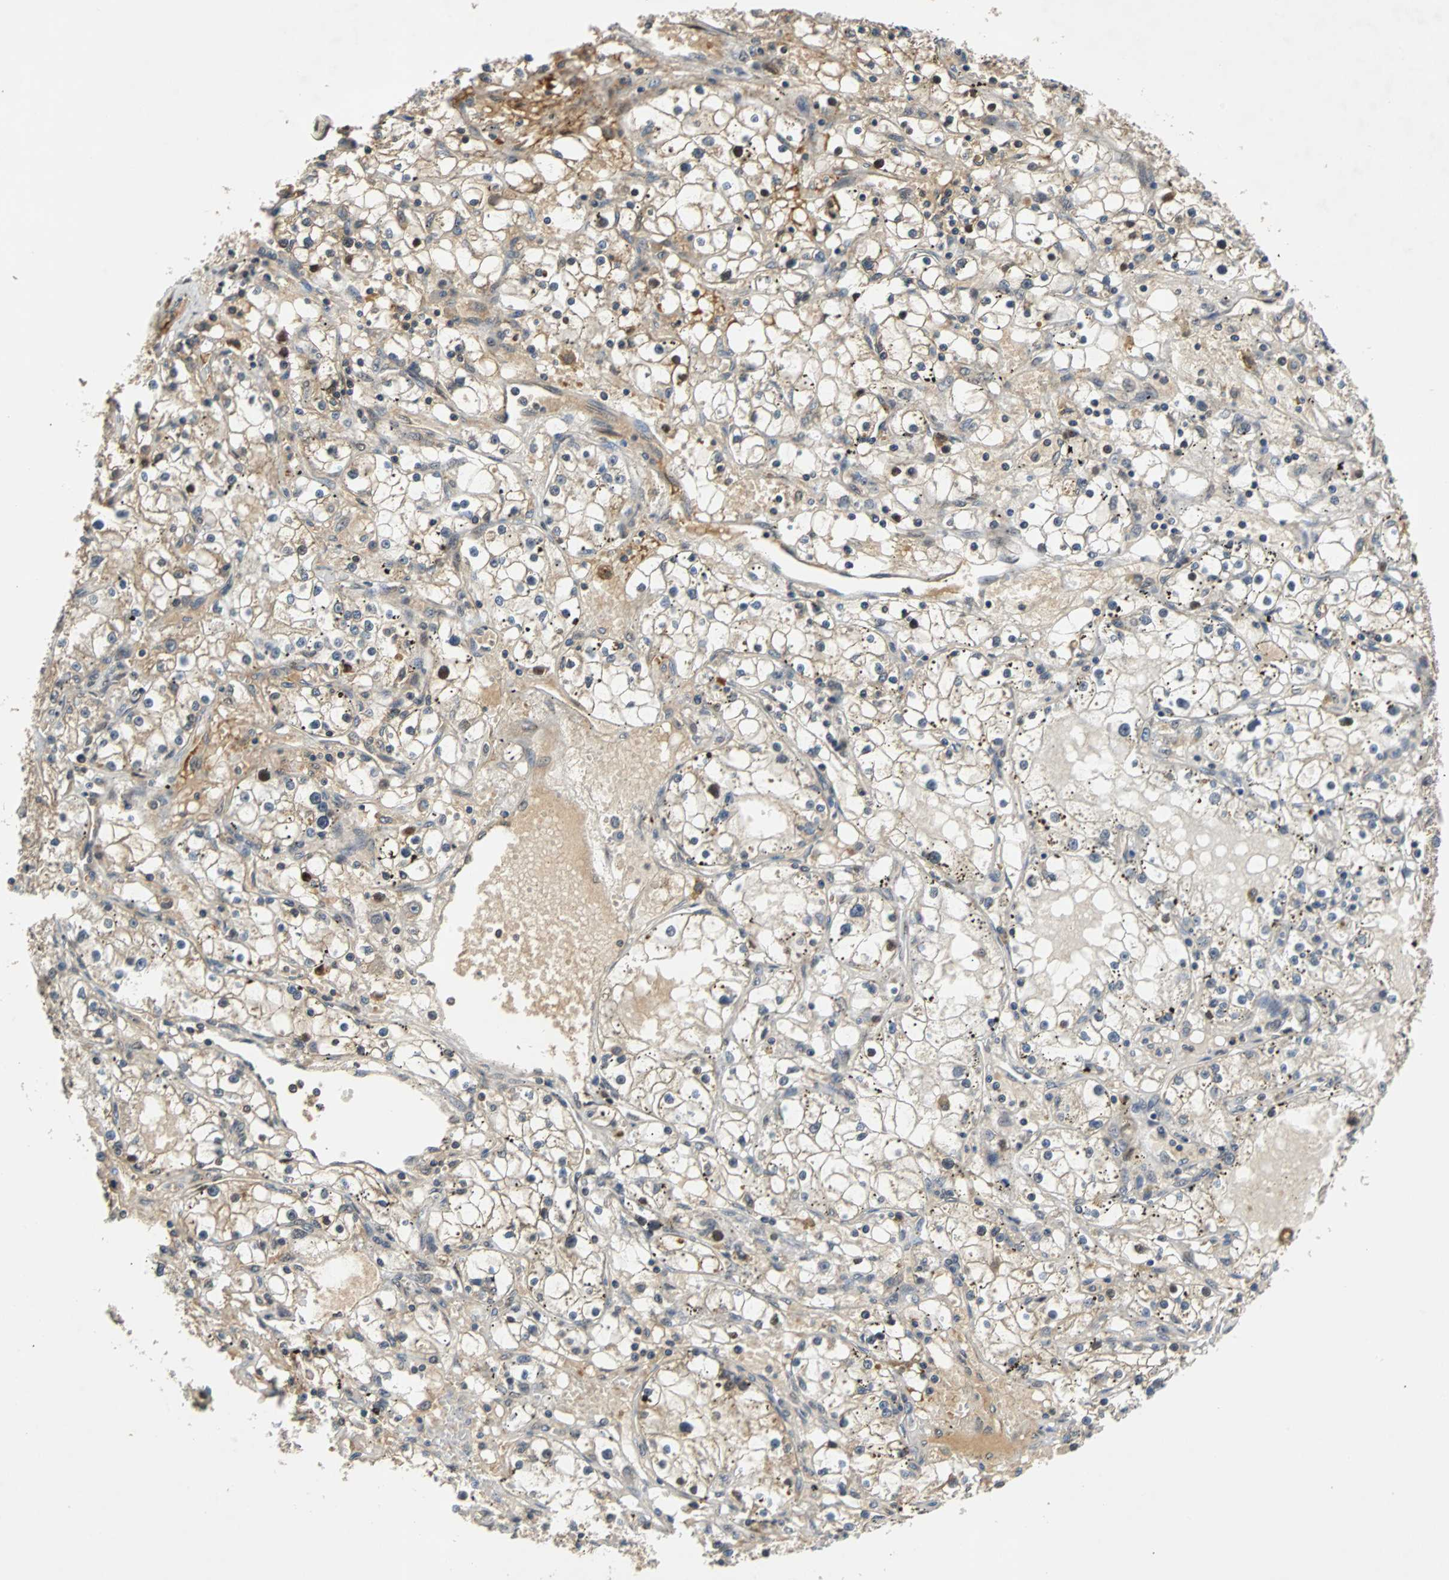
{"staining": {"intensity": "weak", "quantity": "25%-75%", "location": "cytoplasmic/membranous"}, "tissue": "renal cancer", "cell_type": "Tumor cells", "image_type": "cancer", "snomed": [{"axis": "morphology", "description": "Adenocarcinoma, NOS"}, {"axis": "topography", "description": "Kidney"}], "caption": "Brown immunohistochemical staining in adenocarcinoma (renal) exhibits weak cytoplasmic/membranous positivity in about 25%-75% of tumor cells. Nuclei are stained in blue.", "gene": "PHC1", "patient": {"sex": "male", "age": 56}}